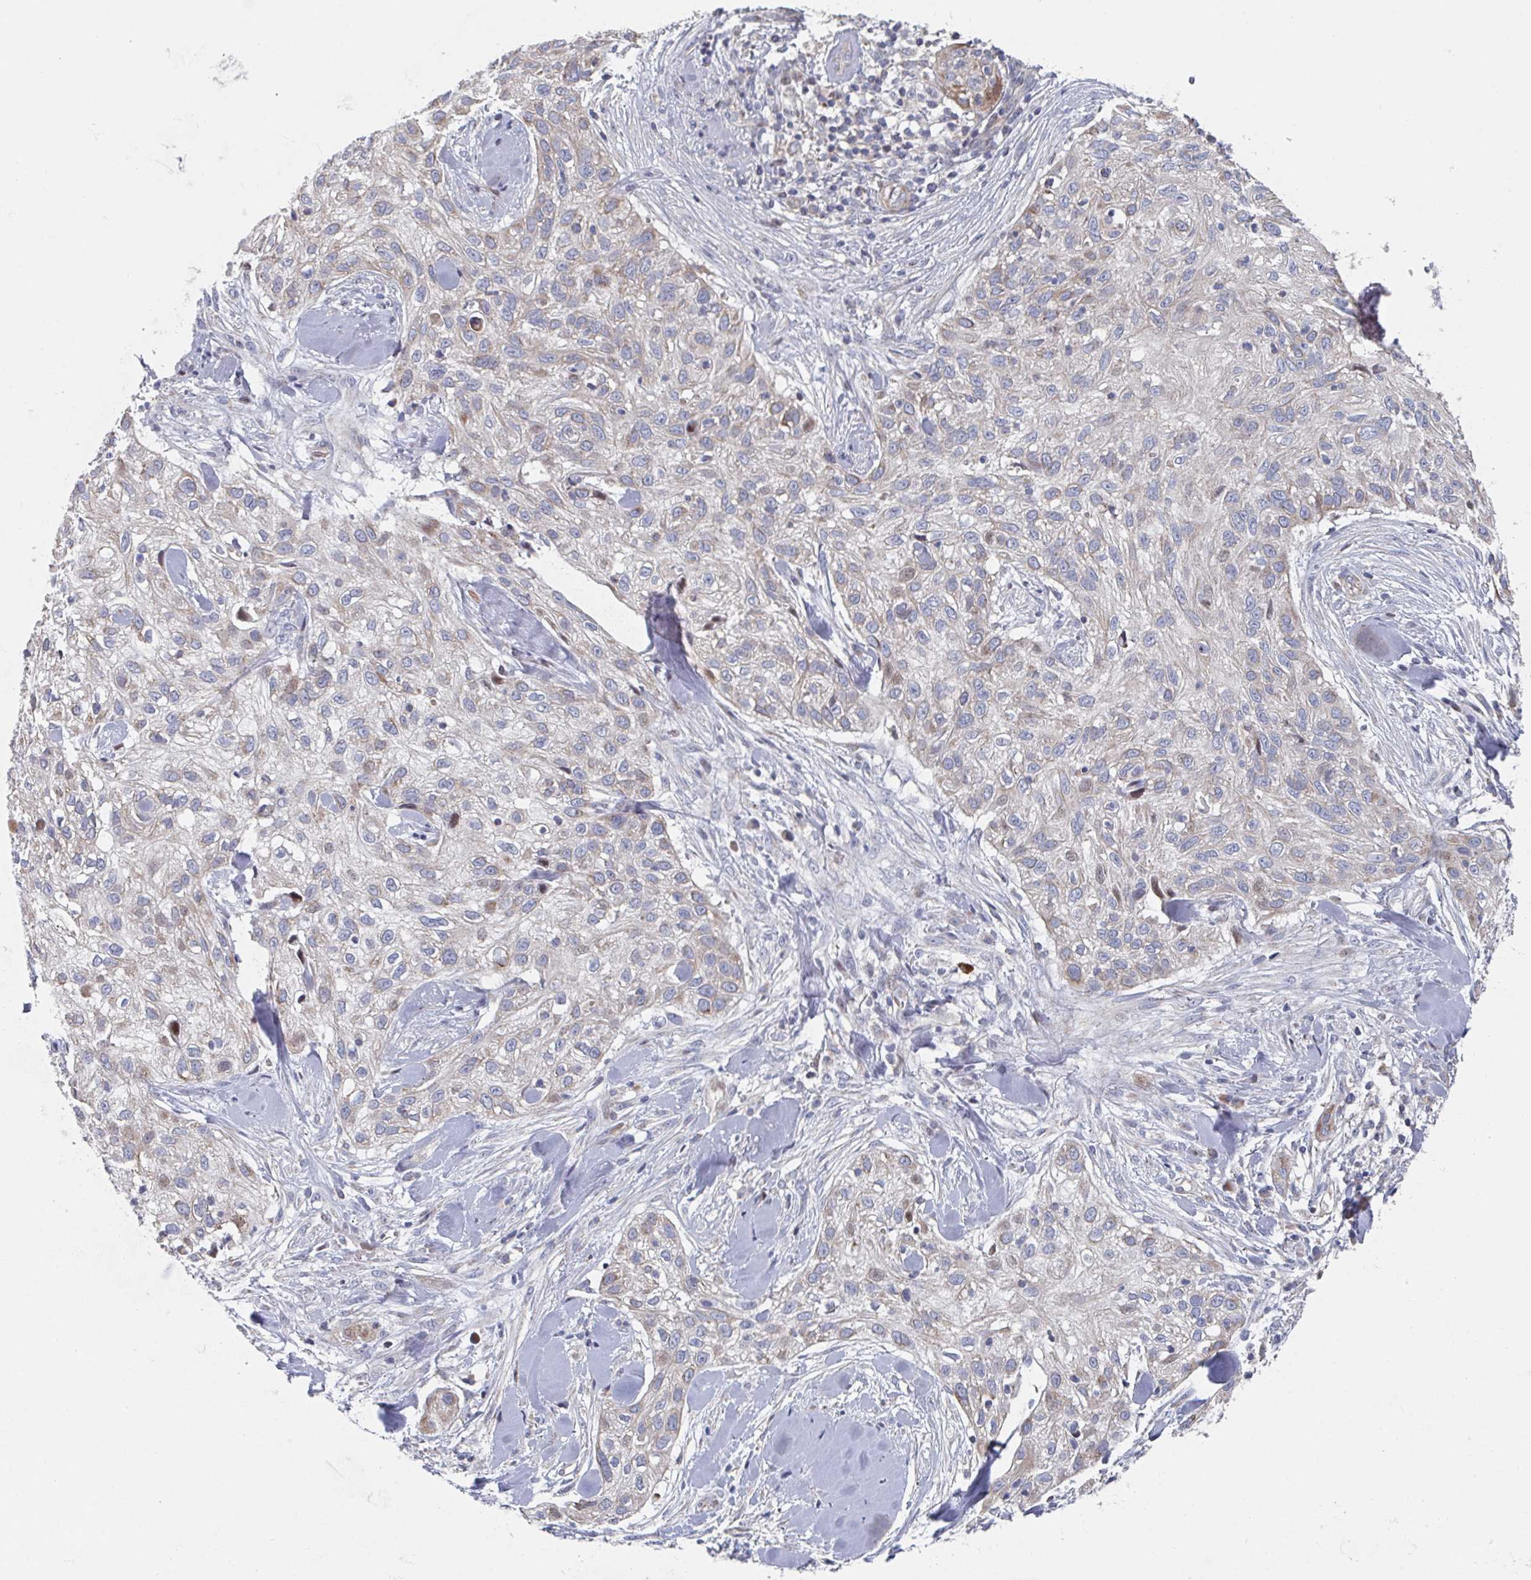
{"staining": {"intensity": "weak", "quantity": "<25%", "location": "cytoplasmic/membranous"}, "tissue": "skin cancer", "cell_type": "Tumor cells", "image_type": "cancer", "snomed": [{"axis": "morphology", "description": "Squamous cell carcinoma, NOS"}, {"axis": "topography", "description": "Skin"}], "caption": "Human squamous cell carcinoma (skin) stained for a protein using IHC displays no positivity in tumor cells.", "gene": "ZNF644", "patient": {"sex": "male", "age": 82}}